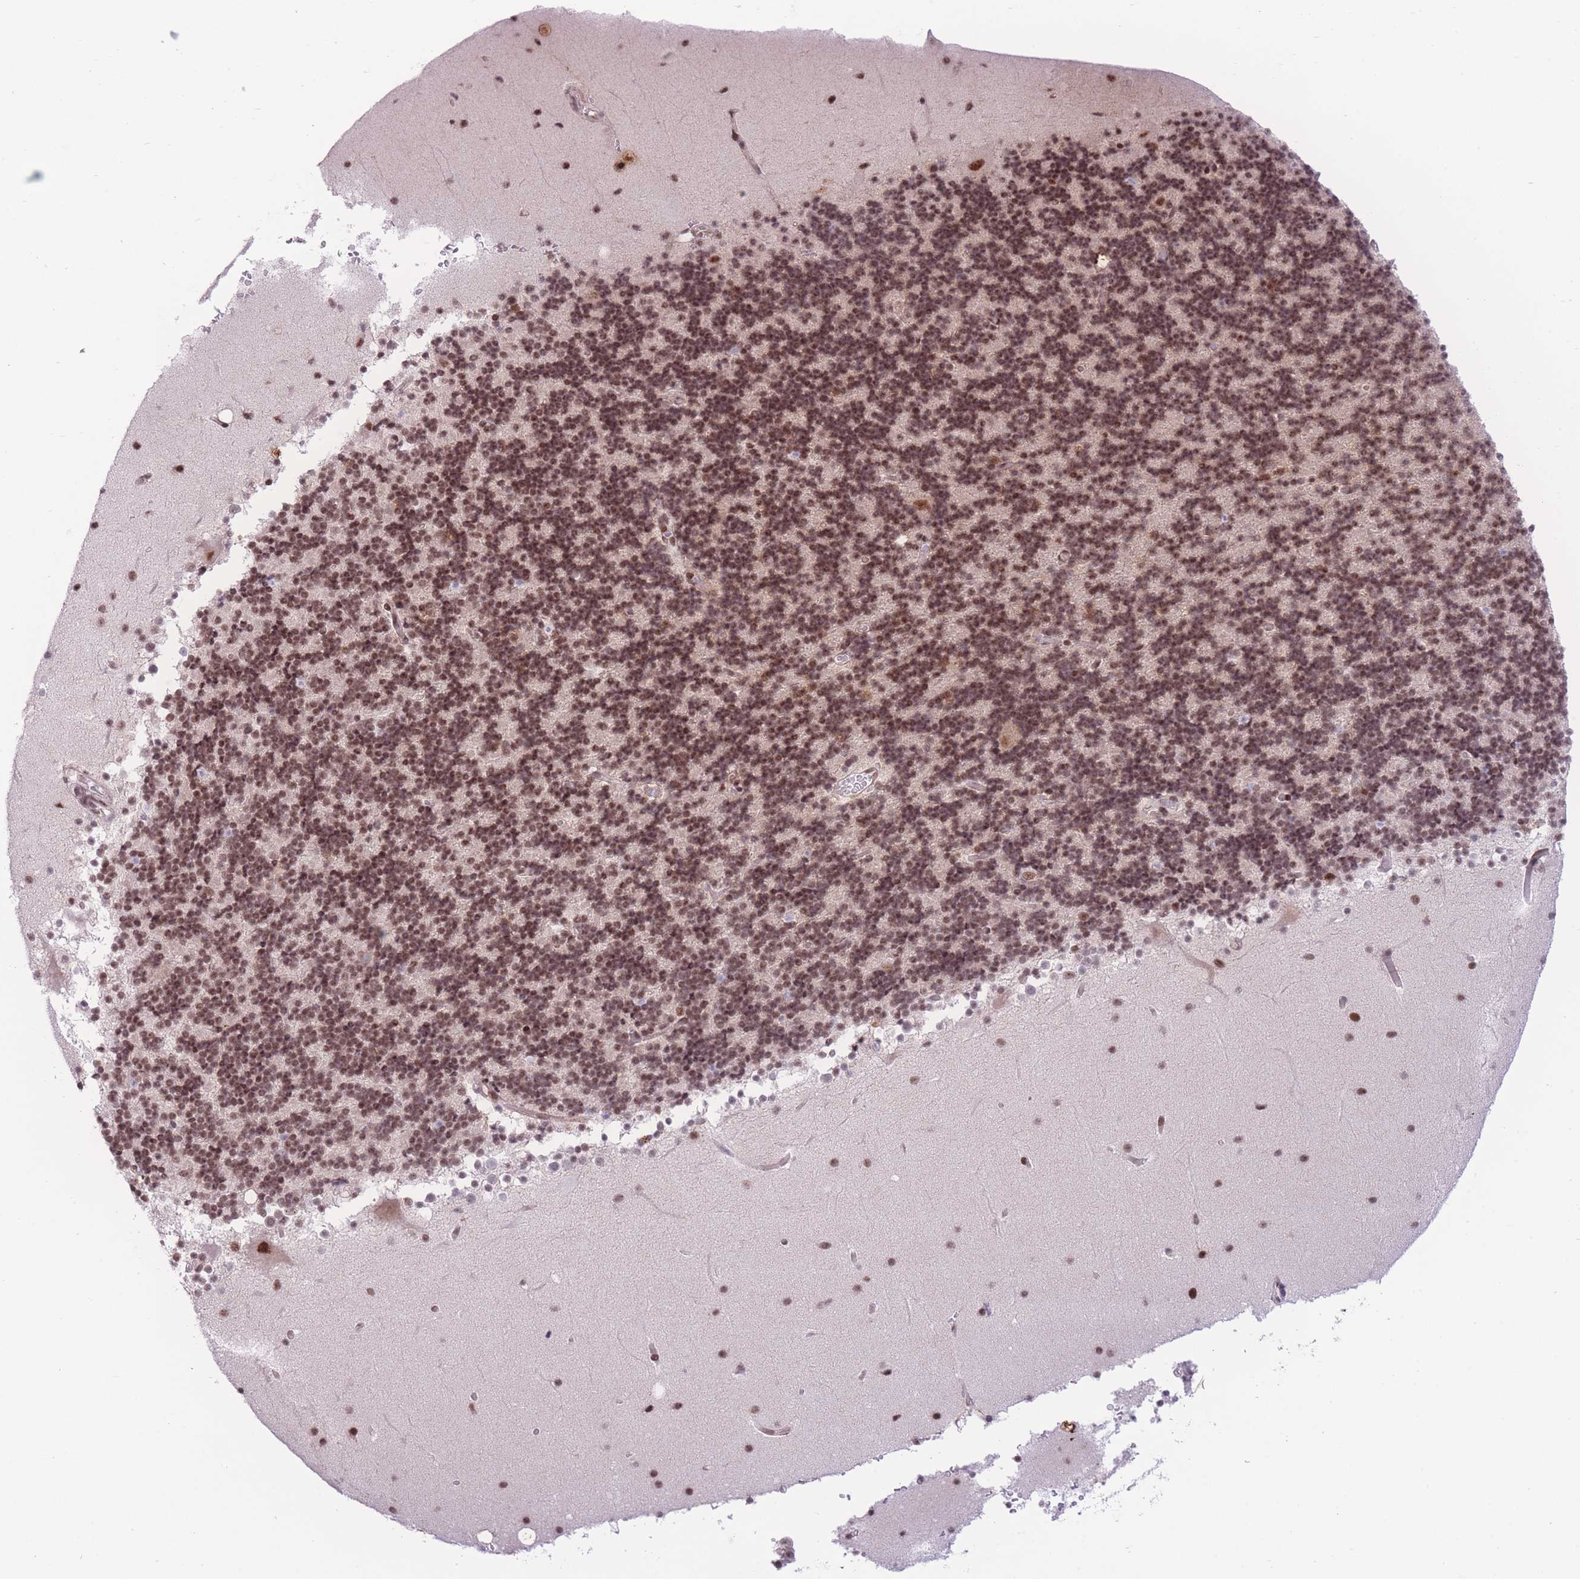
{"staining": {"intensity": "strong", "quantity": ">75%", "location": "nuclear"}, "tissue": "cerebellum", "cell_type": "Cells in granular layer", "image_type": "normal", "snomed": [{"axis": "morphology", "description": "Normal tissue, NOS"}, {"axis": "topography", "description": "Cerebellum"}], "caption": "Normal cerebellum reveals strong nuclear positivity in about >75% of cells in granular layer.", "gene": "PCIF1", "patient": {"sex": "male", "age": 57}}